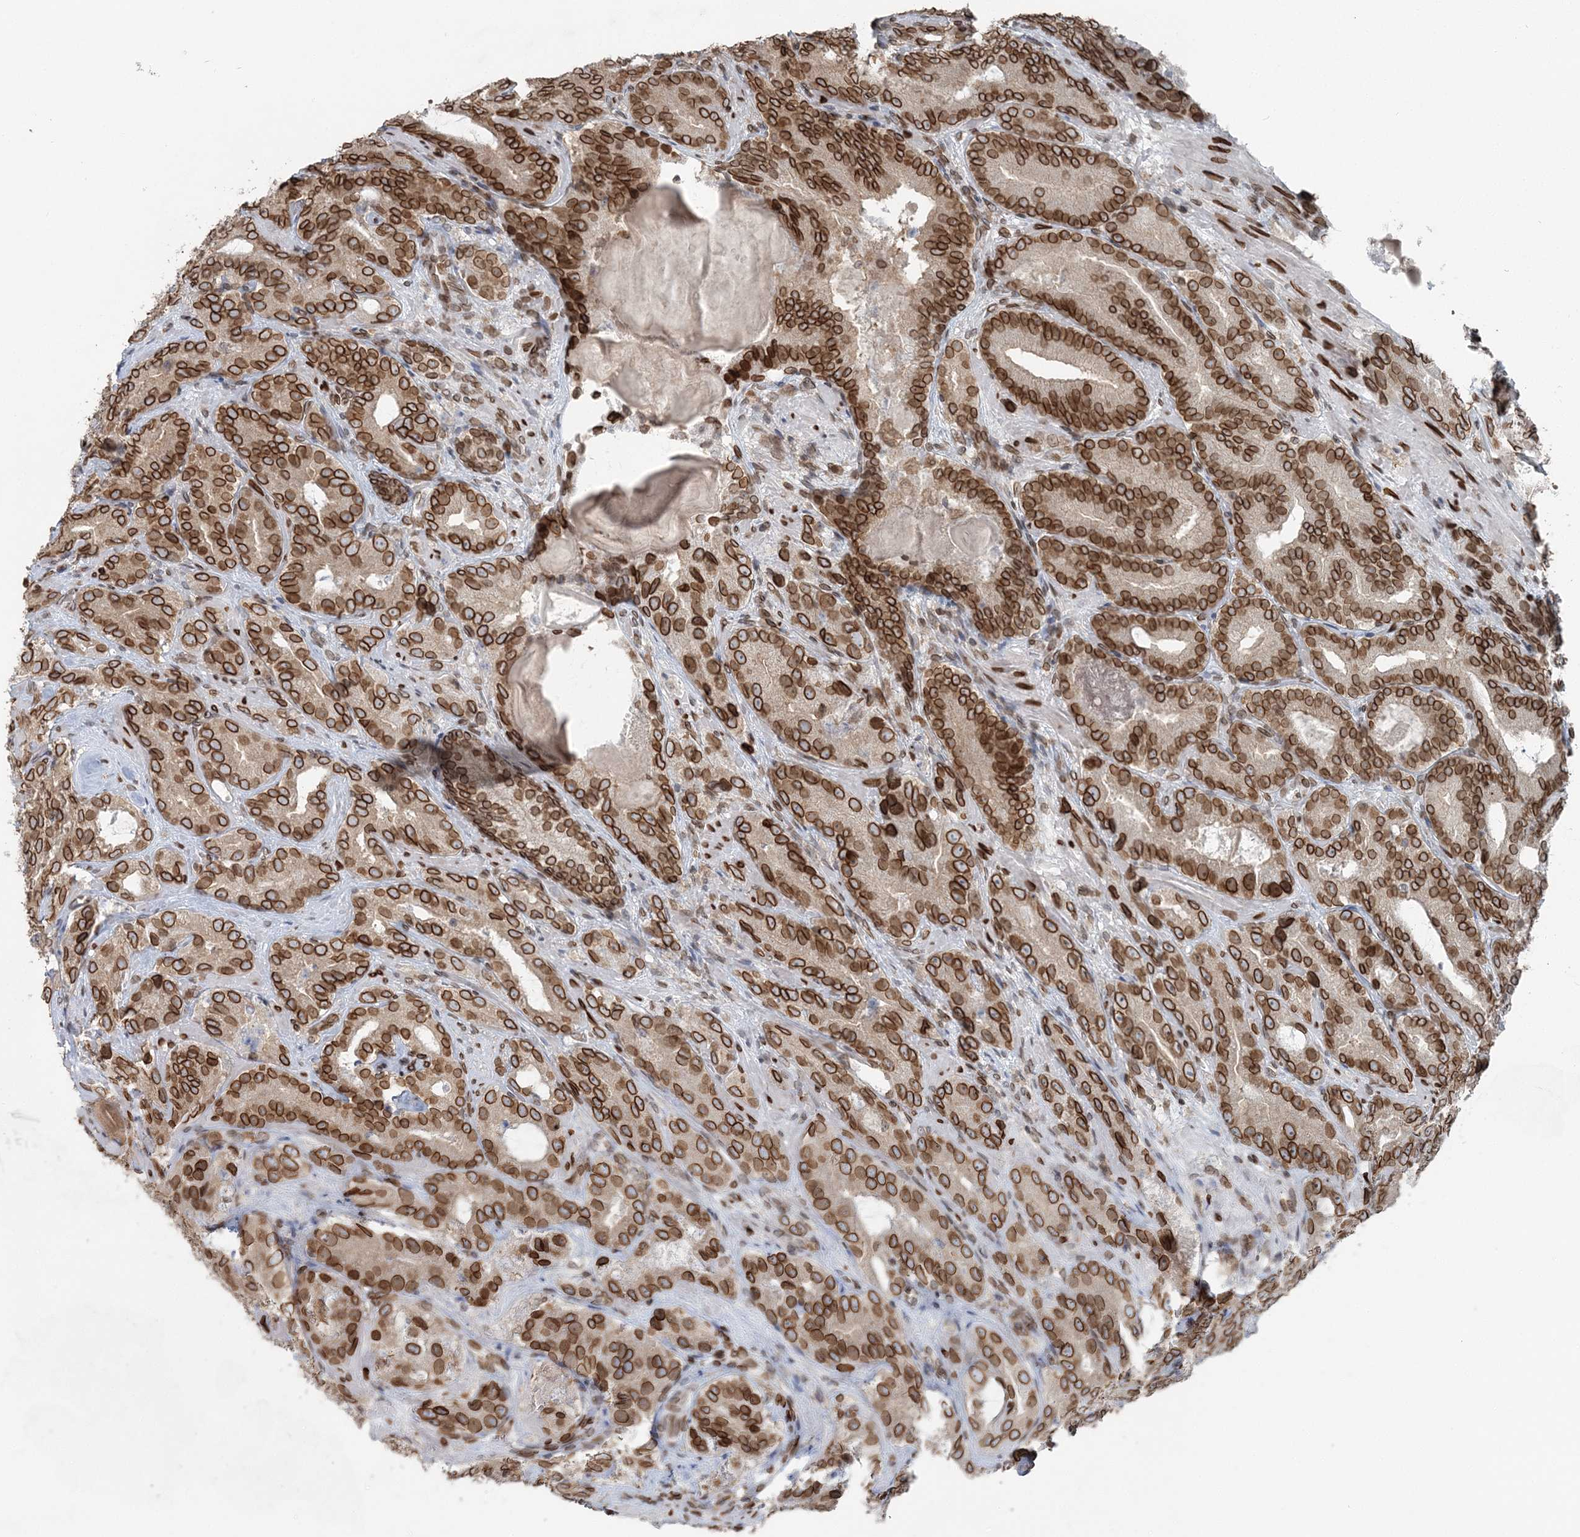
{"staining": {"intensity": "moderate", "quantity": ">75%", "location": "cytoplasmic/membranous,nuclear"}, "tissue": "prostate cancer", "cell_type": "Tumor cells", "image_type": "cancer", "snomed": [{"axis": "morphology", "description": "Adenocarcinoma, High grade"}, {"axis": "topography", "description": "Prostate"}], "caption": "This image displays prostate cancer (high-grade adenocarcinoma) stained with IHC to label a protein in brown. The cytoplasmic/membranous and nuclear of tumor cells show moderate positivity for the protein. Nuclei are counter-stained blue.", "gene": "GJD4", "patient": {"sex": "male", "age": 57}}